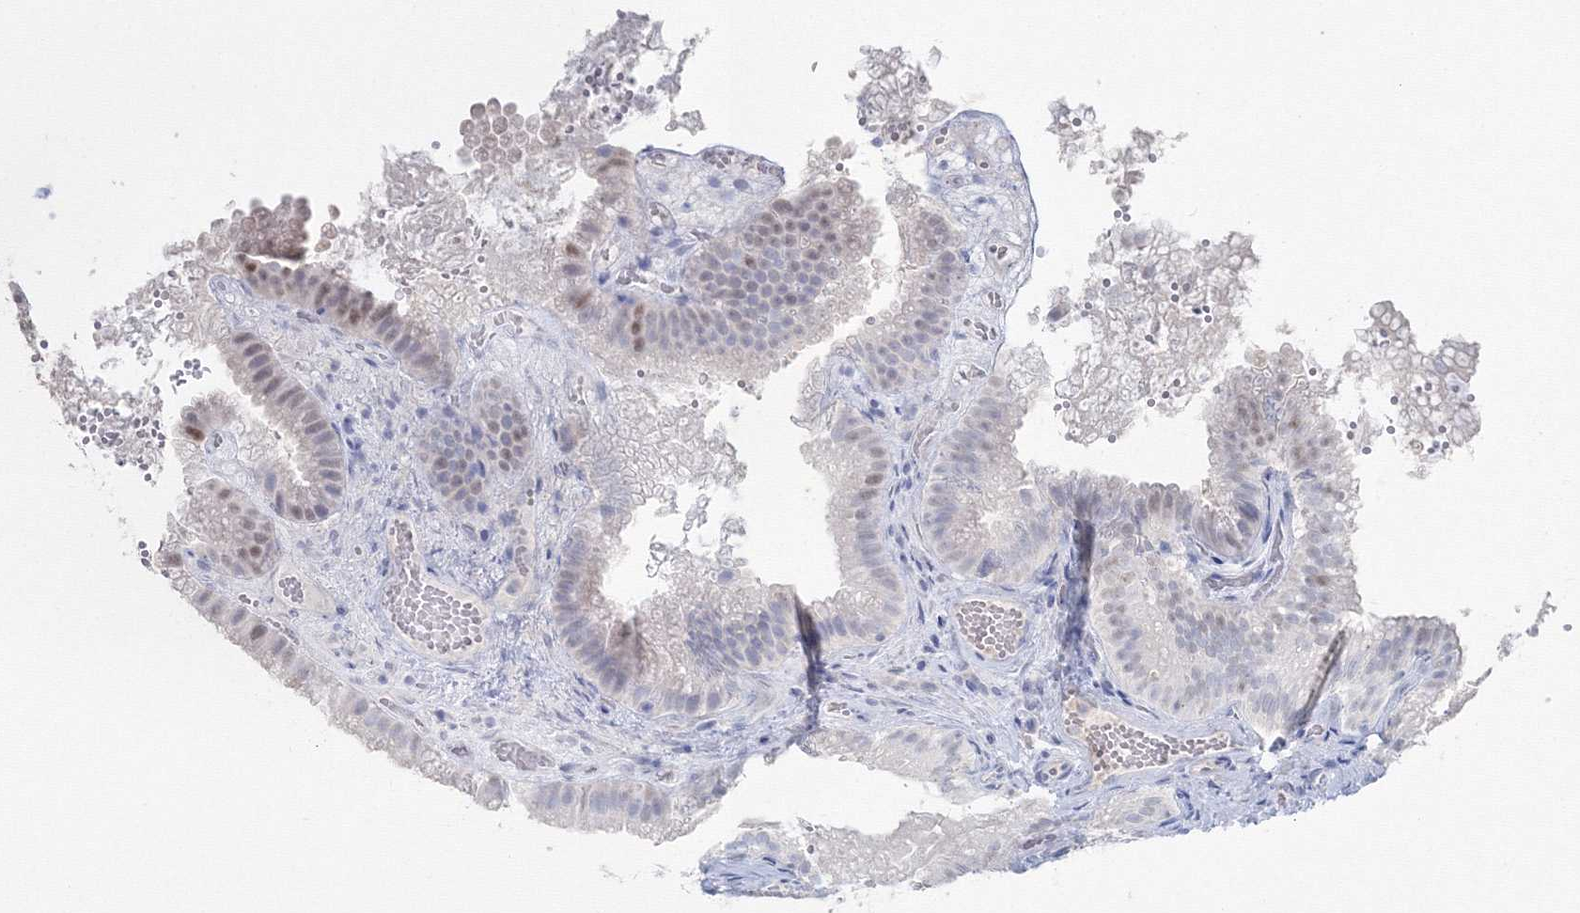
{"staining": {"intensity": "weak", "quantity": "<25%", "location": "nuclear"}, "tissue": "gallbladder", "cell_type": "Glandular cells", "image_type": "normal", "snomed": [{"axis": "morphology", "description": "Normal tissue, NOS"}, {"axis": "topography", "description": "Gallbladder"}], "caption": "IHC micrograph of benign human gallbladder stained for a protein (brown), which shows no positivity in glandular cells. (DAB (3,3'-diaminobenzidine) immunohistochemistry, high magnification).", "gene": "GCKR", "patient": {"sex": "female", "age": 30}}